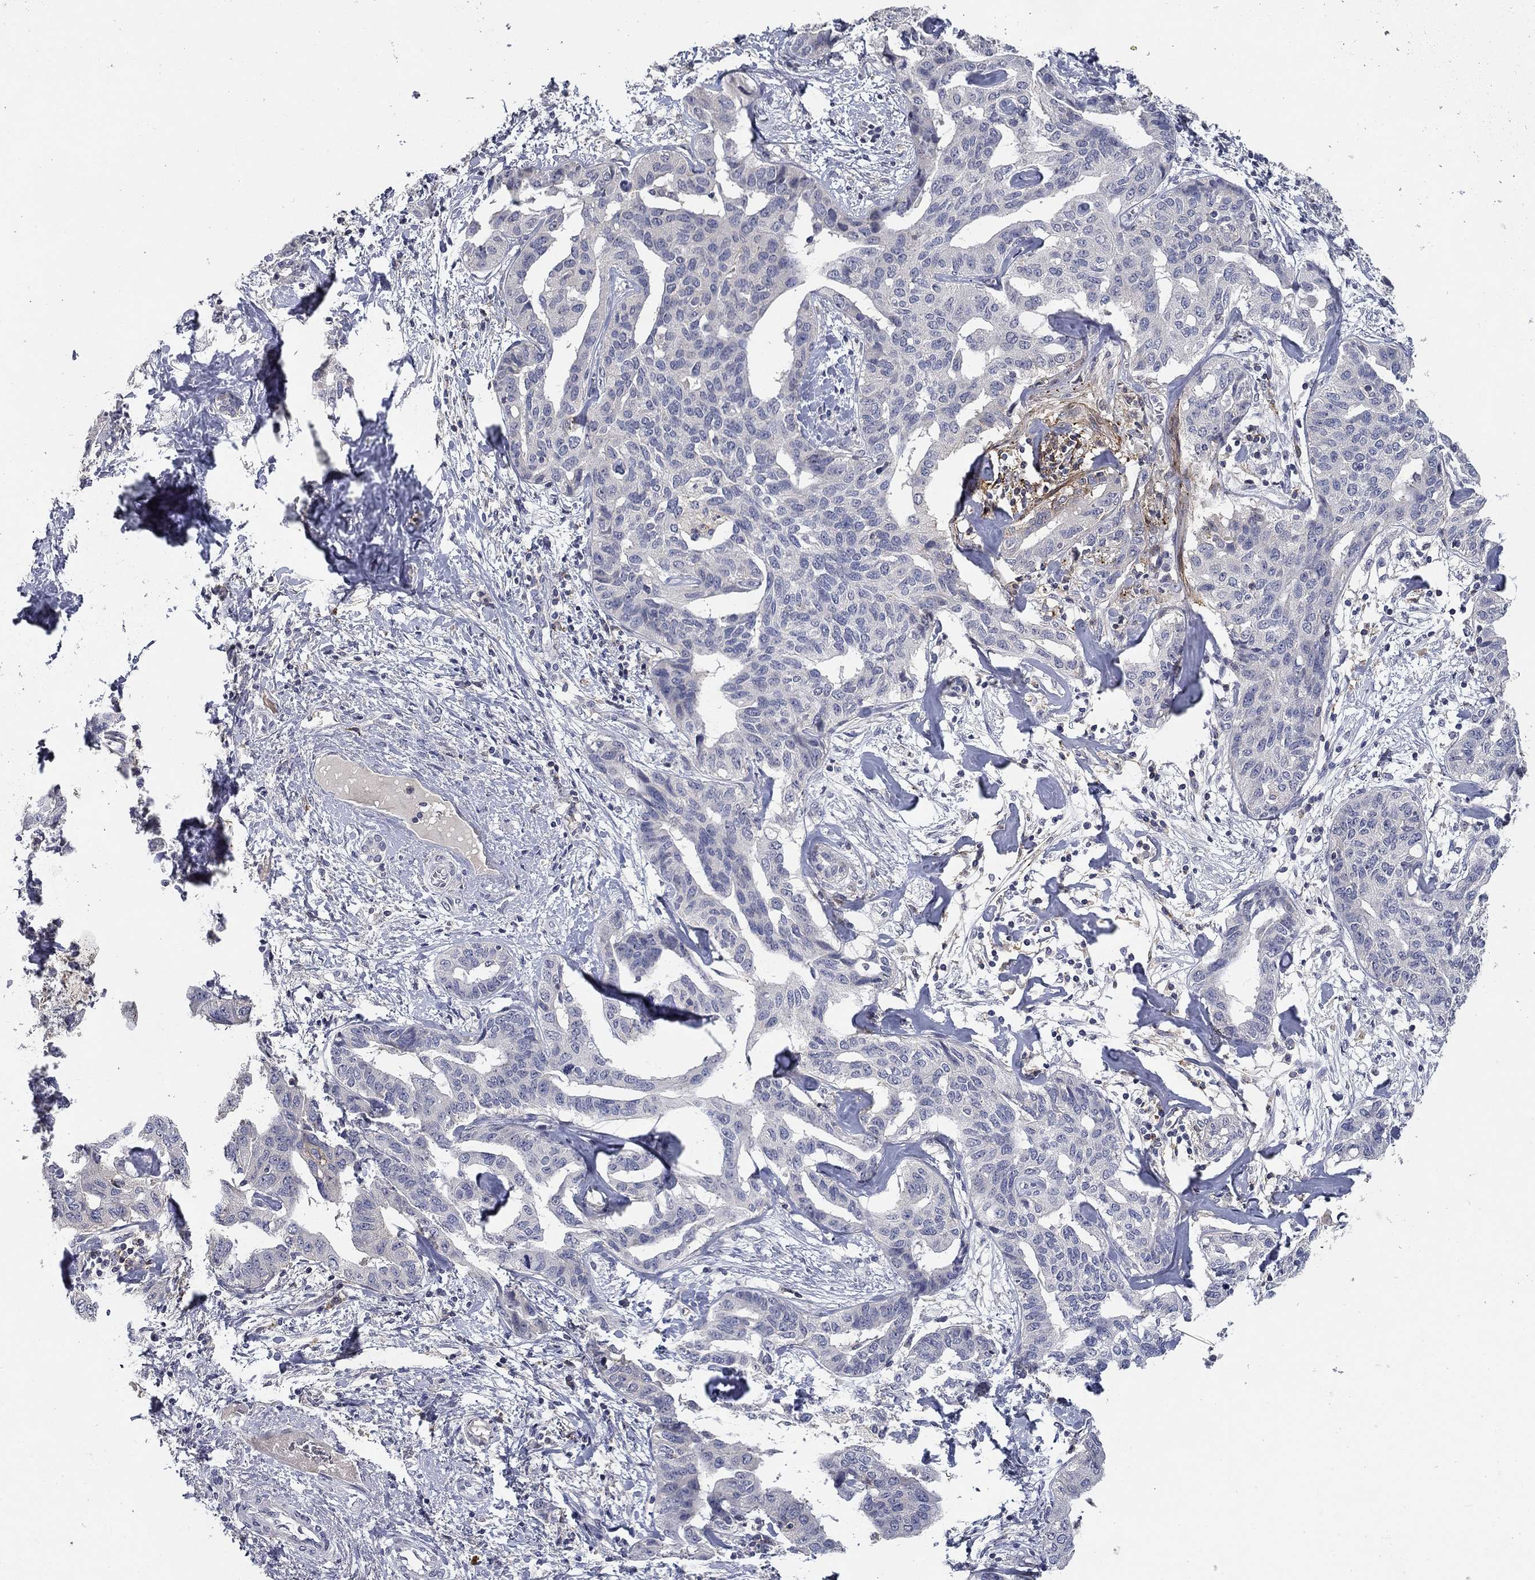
{"staining": {"intensity": "negative", "quantity": "none", "location": "none"}, "tissue": "liver cancer", "cell_type": "Tumor cells", "image_type": "cancer", "snomed": [{"axis": "morphology", "description": "Cholangiocarcinoma"}, {"axis": "topography", "description": "Liver"}], "caption": "Tumor cells are negative for brown protein staining in cholangiocarcinoma (liver).", "gene": "CD274", "patient": {"sex": "male", "age": 59}}